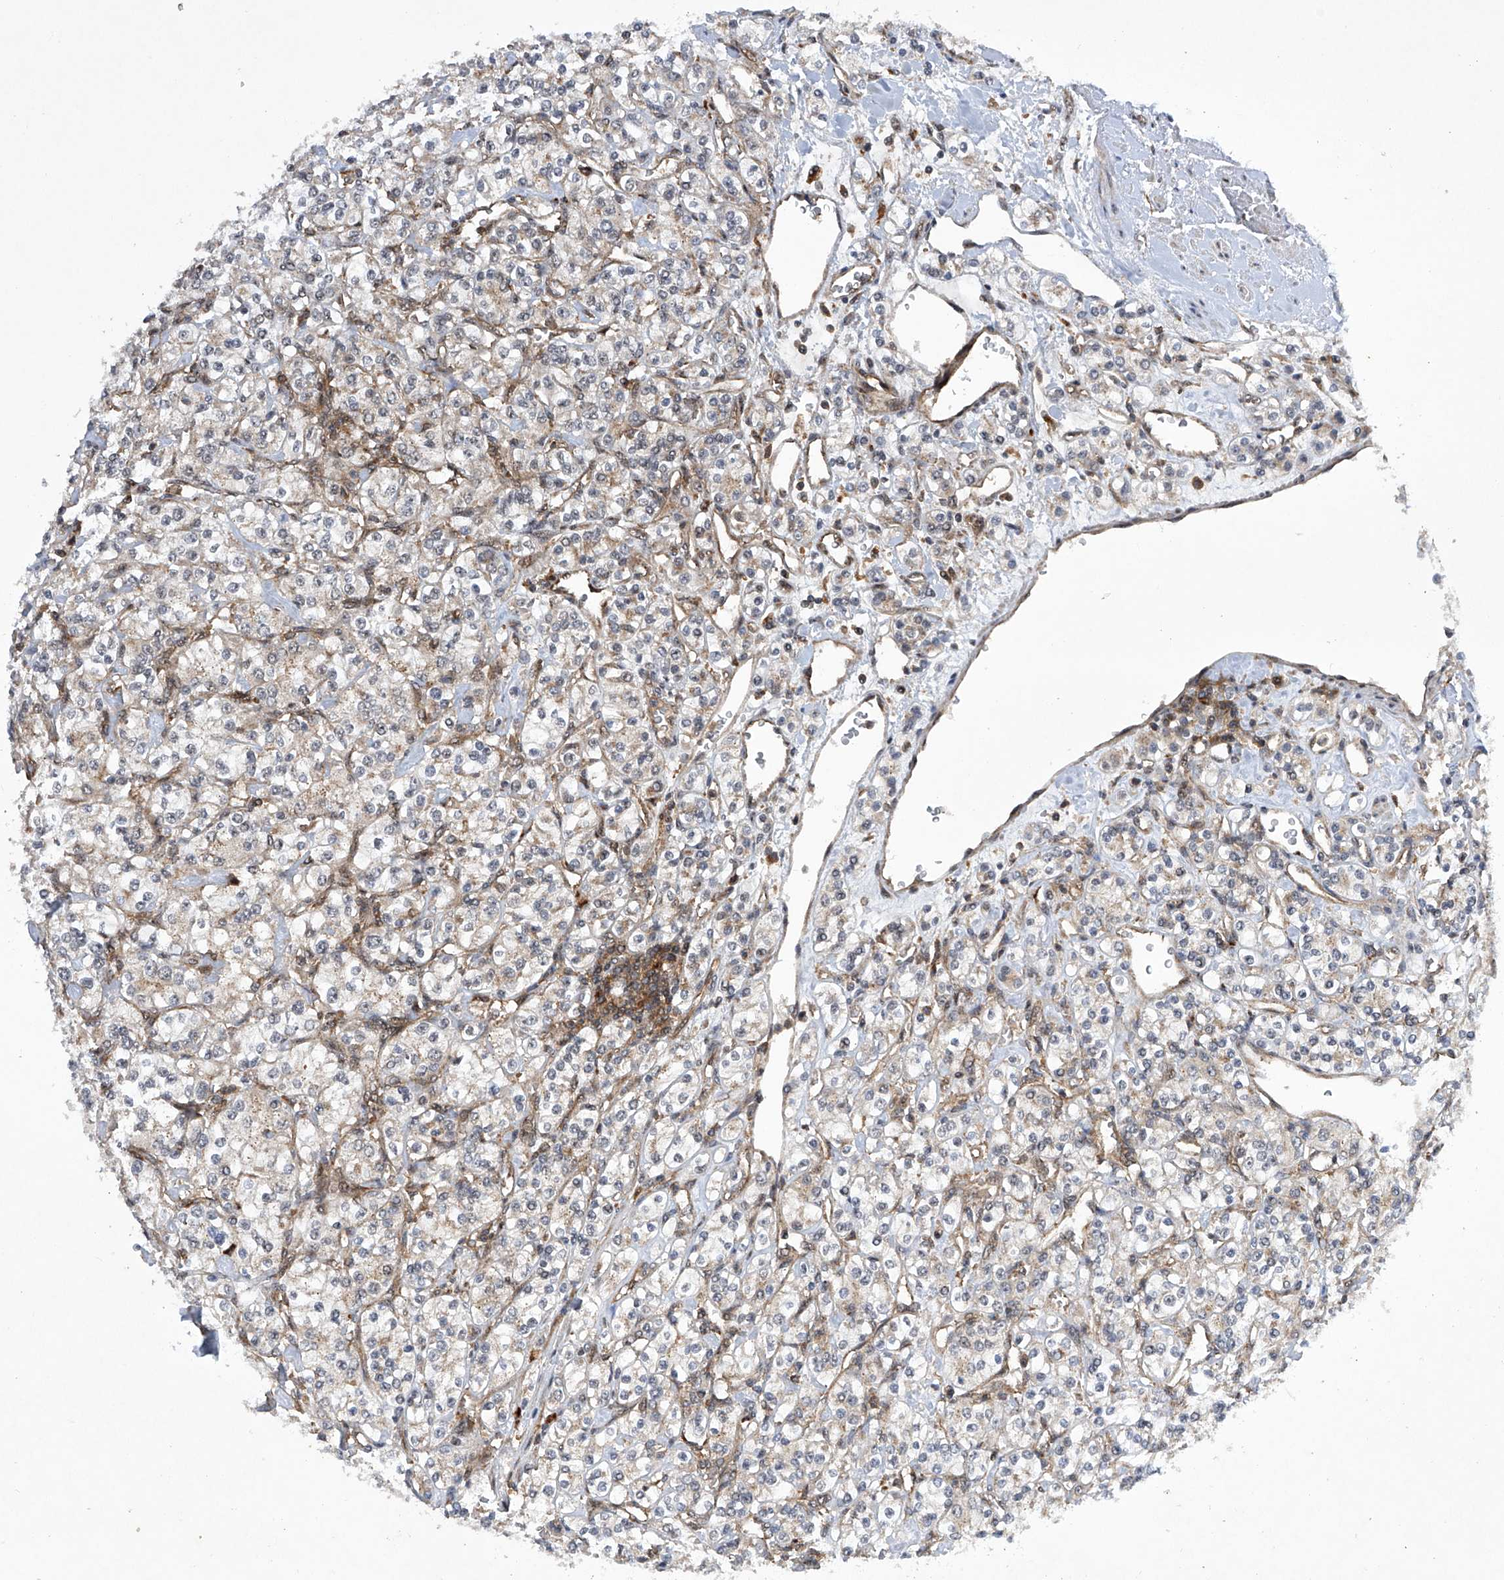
{"staining": {"intensity": "negative", "quantity": "none", "location": "none"}, "tissue": "renal cancer", "cell_type": "Tumor cells", "image_type": "cancer", "snomed": [{"axis": "morphology", "description": "Adenocarcinoma, NOS"}, {"axis": "topography", "description": "Kidney"}], "caption": "This micrograph is of renal adenocarcinoma stained with immunohistochemistry (IHC) to label a protein in brown with the nuclei are counter-stained blue. There is no positivity in tumor cells. Nuclei are stained in blue.", "gene": "CISH", "patient": {"sex": "male", "age": 77}}